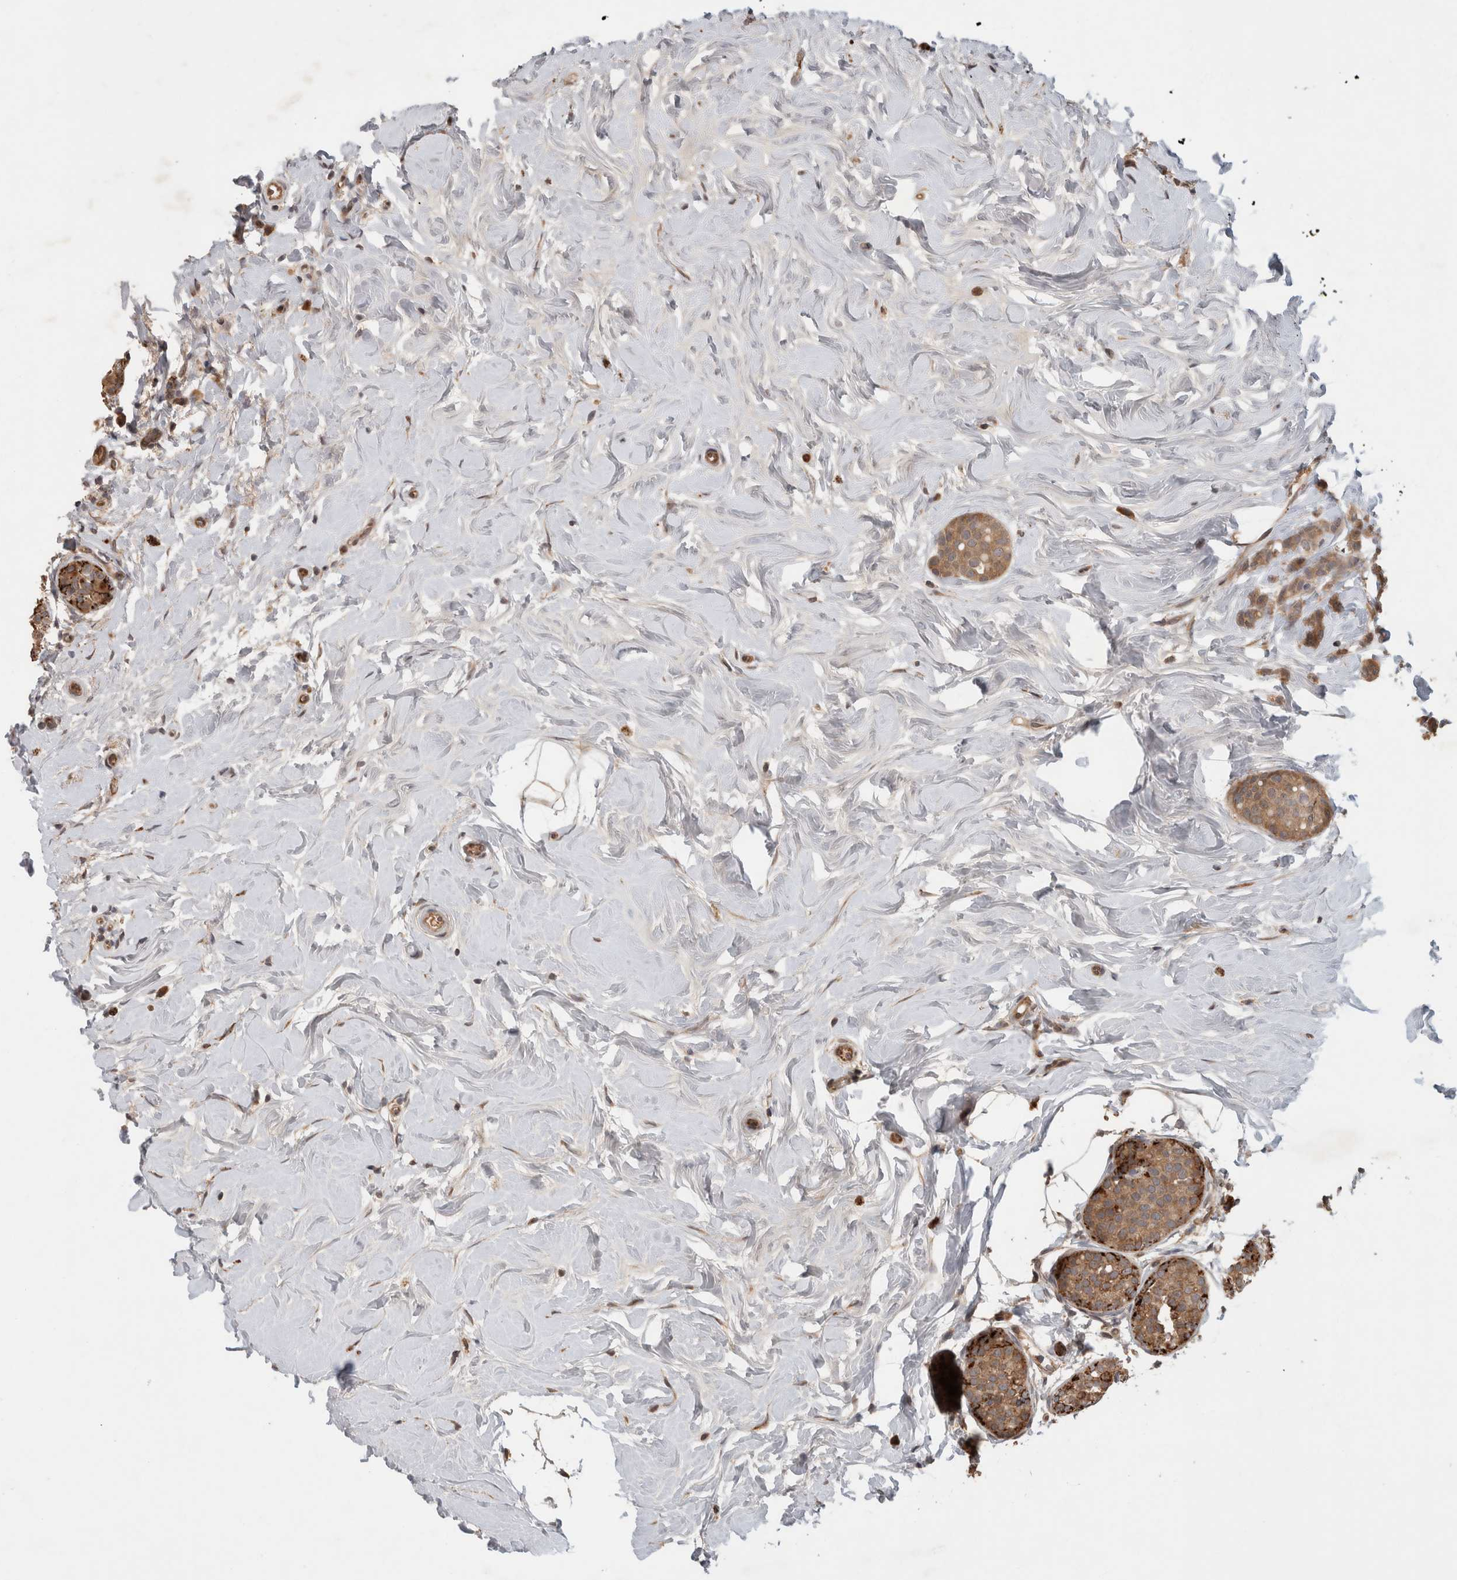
{"staining": {"intensity": "moderate", "quantity": ">75%", "location": "cytoplasmic/membranous"}, "tissue": "breast cancer", "cell_type": "Tumor cells", "image_type": "cancer", "snomed": [{"axis": "morphology", "description": "Lobular carcinoma, in situ"}, {"axis": "morphology", "description": "Lobular carcinoma"}, {"axis": "topography", "description": "Breast"}], "caption": "This micrograph demonstrates immunohistochemistry staining of human breast lobular carcinoma, with medium moderate cytoplasmic/membranous positivity in about >75% of tumor cells.", "gene": "SERAC1", "patient": {"sex": "female", "age": 41}}